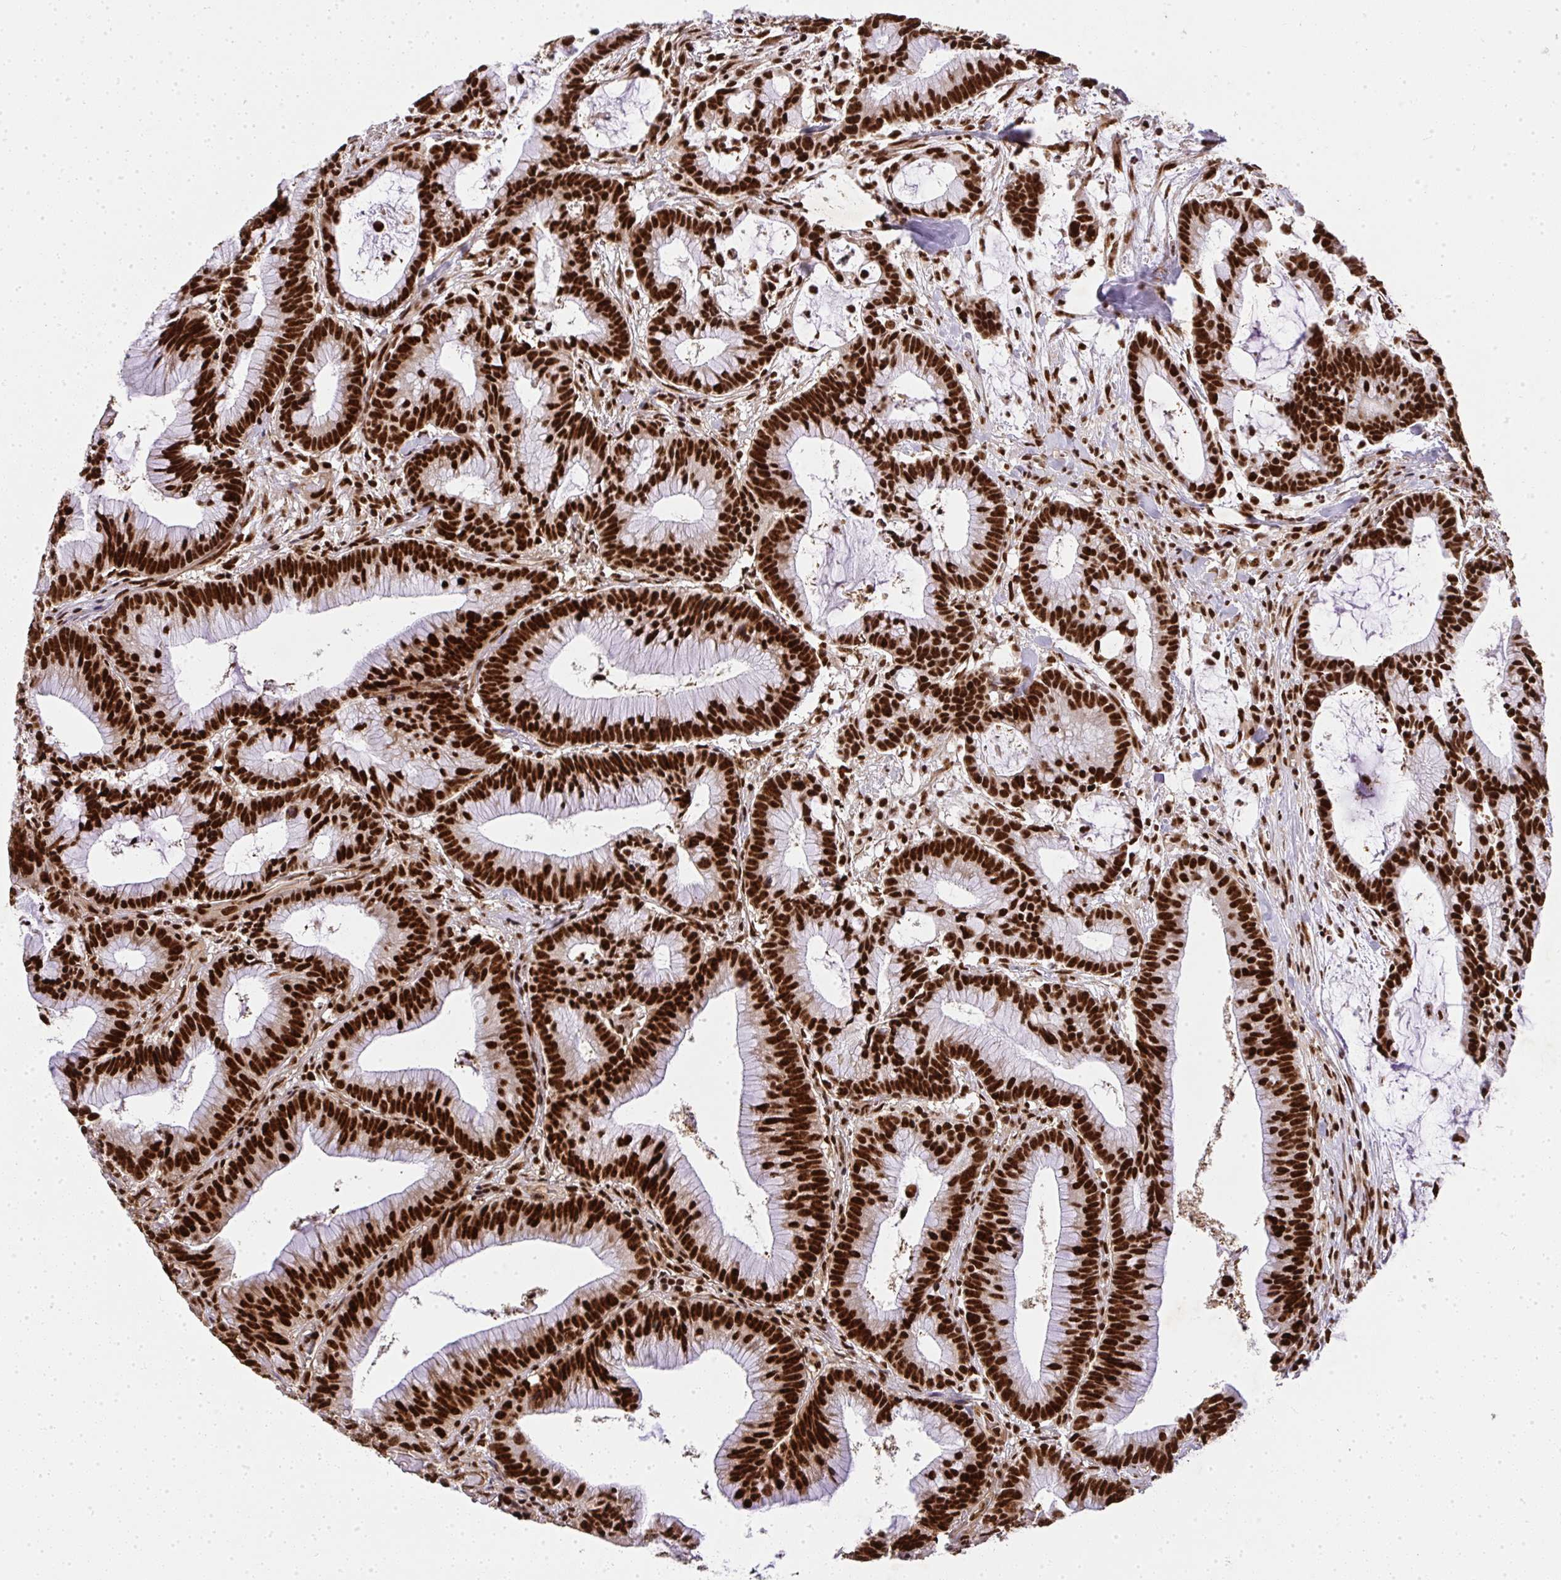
{"staining": {"intensity": "strong", "quantity": ">75%", "location": "nuclear"}, "tissue": "colorectal cancer", "cell_type": "Tumor cells", "image_type": "cancer", "snomed": [{"axis": "morphology", "description": "Adenocarcinoma, NOS"}, {"axis": "topography", "description": "Colon"}], "caption": "A micrograph showing strong nuclear expression in approximately >75% of tumor cells in colorectal cancer, as visualized by brown immunohistochemical staining.", "gene": "U2AF1", "patient": {"sex": "female", "age": 78}}